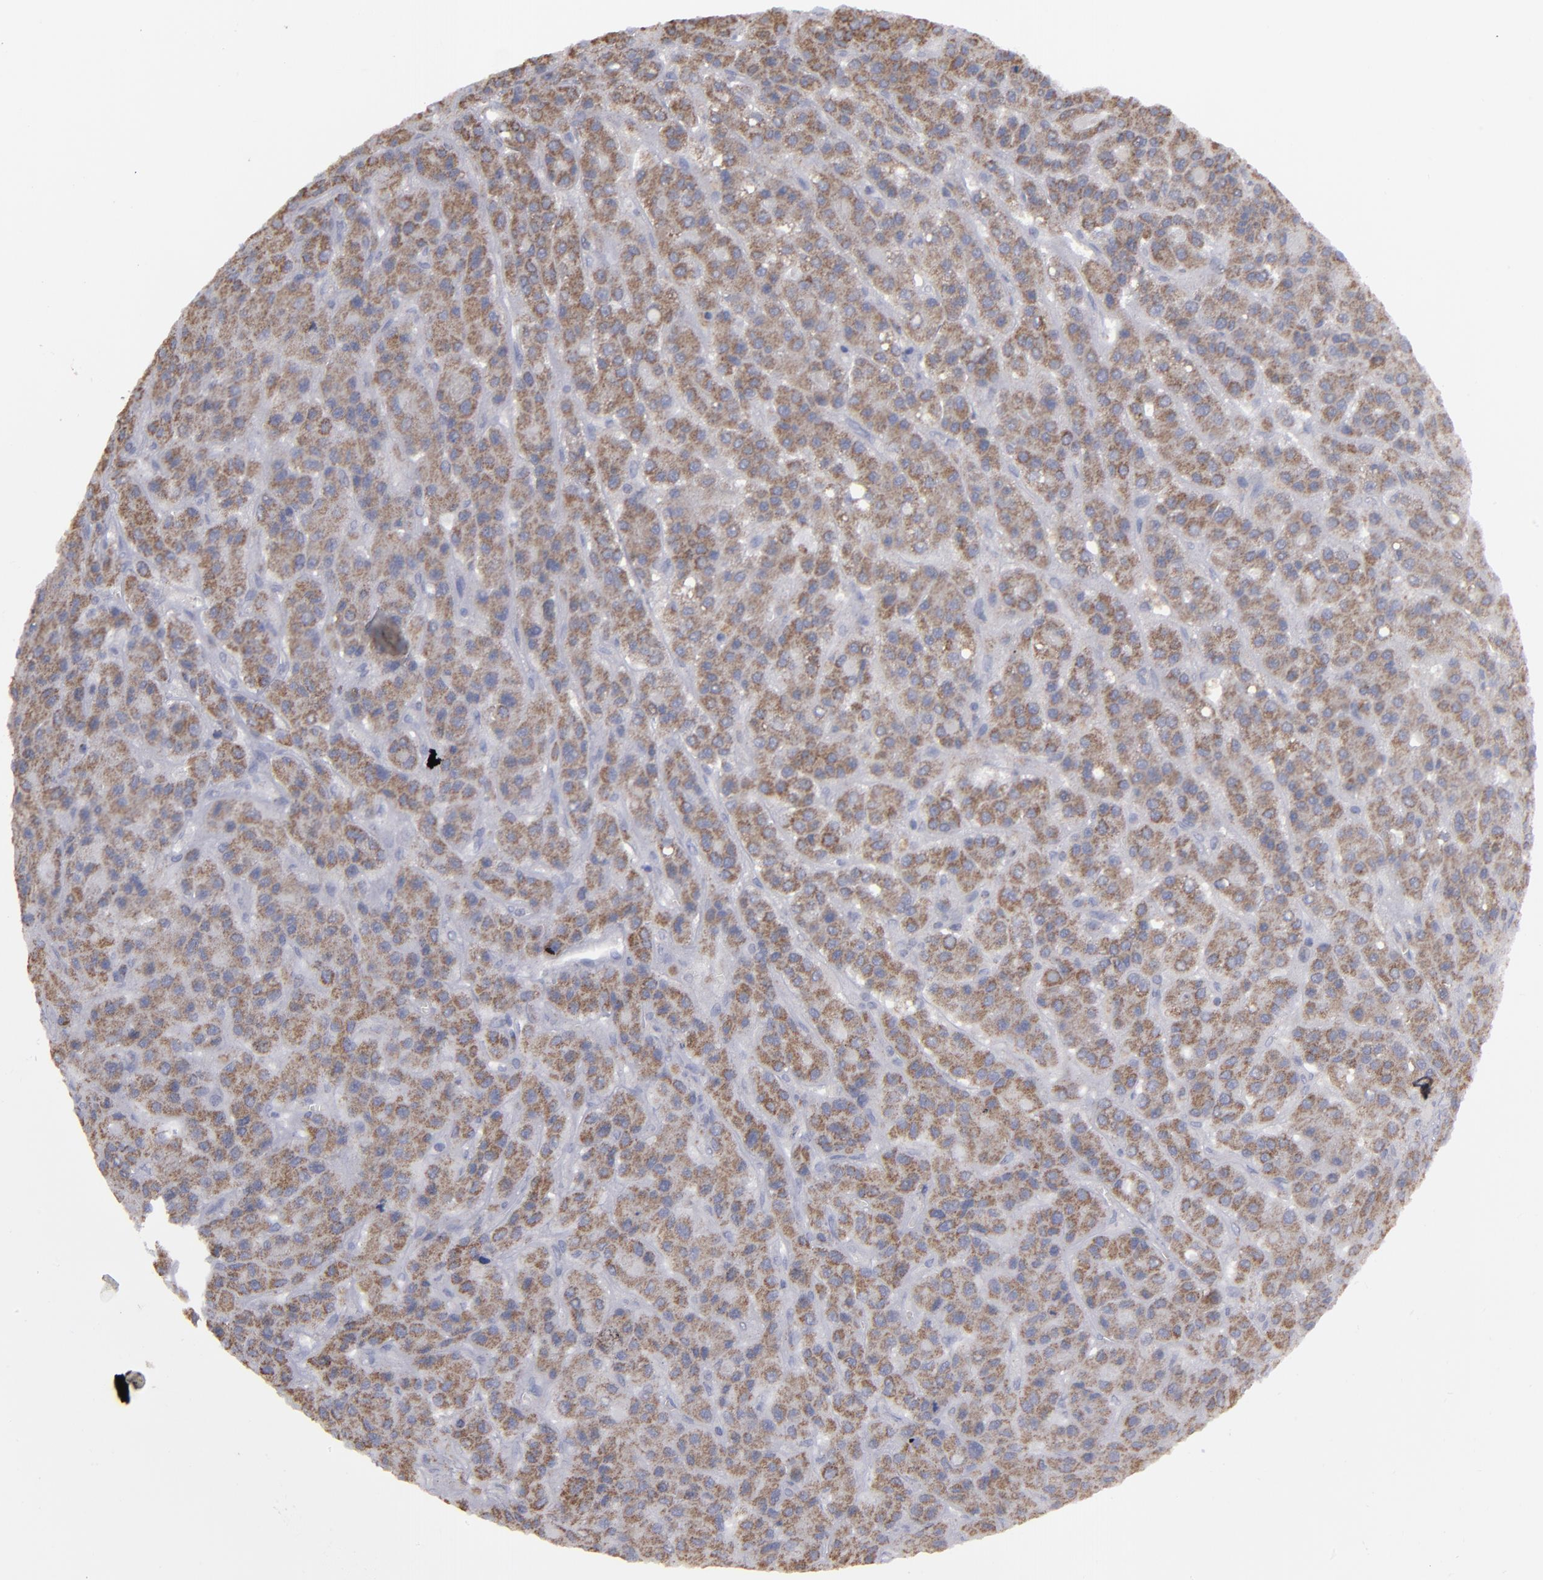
{"staining": {"intensity": "moderate", "quantity": ">75%", "location": "cytoplasmic/membranous"}, "tissue": "liver cancer", "cell_type": "Tumor cells", "image_type": "cancer", "snomed": [{"axis": "morphology", "description": "Carcinoma, Hepatocellular, NOS"}, {"axis": "topography", "description": "Liver"}], "caption": "IHC photomicrograph of neoplastic tissue: human liver cancer (hepatocellular carcinoma) stained using immunohistochemistry (IHC) reveals medium levels of moderate protein expression localized specifically in the cytoplasmic/membranous of tumor cells, appearing as a cytoplasmic/membranous brown color.", "gene": "MYOM2", "patient": {"sex": "male", "age": 70}}